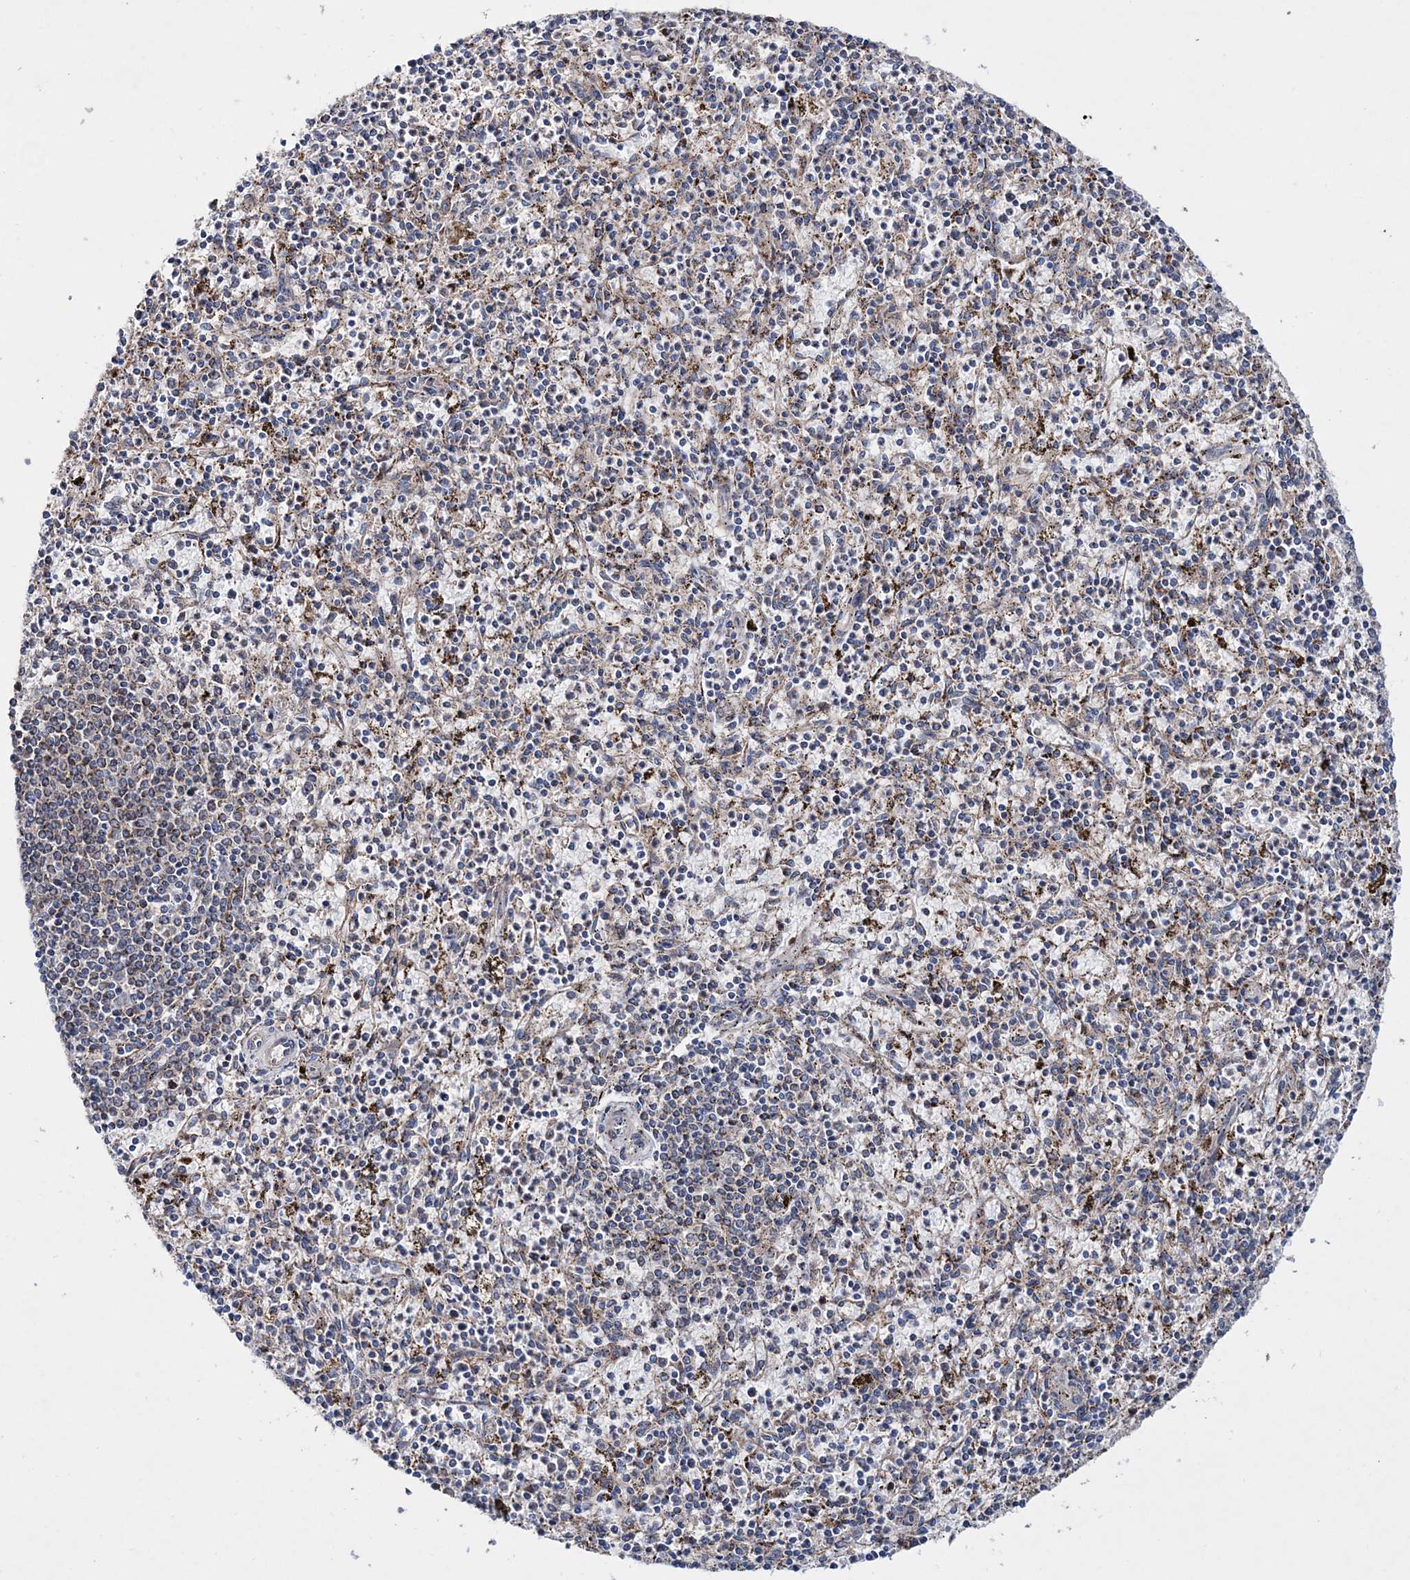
{"staining": {"intensity": "moderate", "quantity": "<25%", "location": "cytoplasmic/membranous"}, "tissue": "spleen", "cell_type": "Cells in red pulp", "image_type": "normal", "snomed": [{"axis": "morphology", "description": "Normal tissue, NOS"}, {"axis": "topography", "description": "Spleen"}], "caption": "IHC photomicrograph of normal human spleen stained for a protein (brown), which shows low levels of moderate cytoplasmic/membranous staining in approximately <25% of cells in red pulp.", "gene": "NGLY1", "patient": {"sex": "male", "age": 72}}